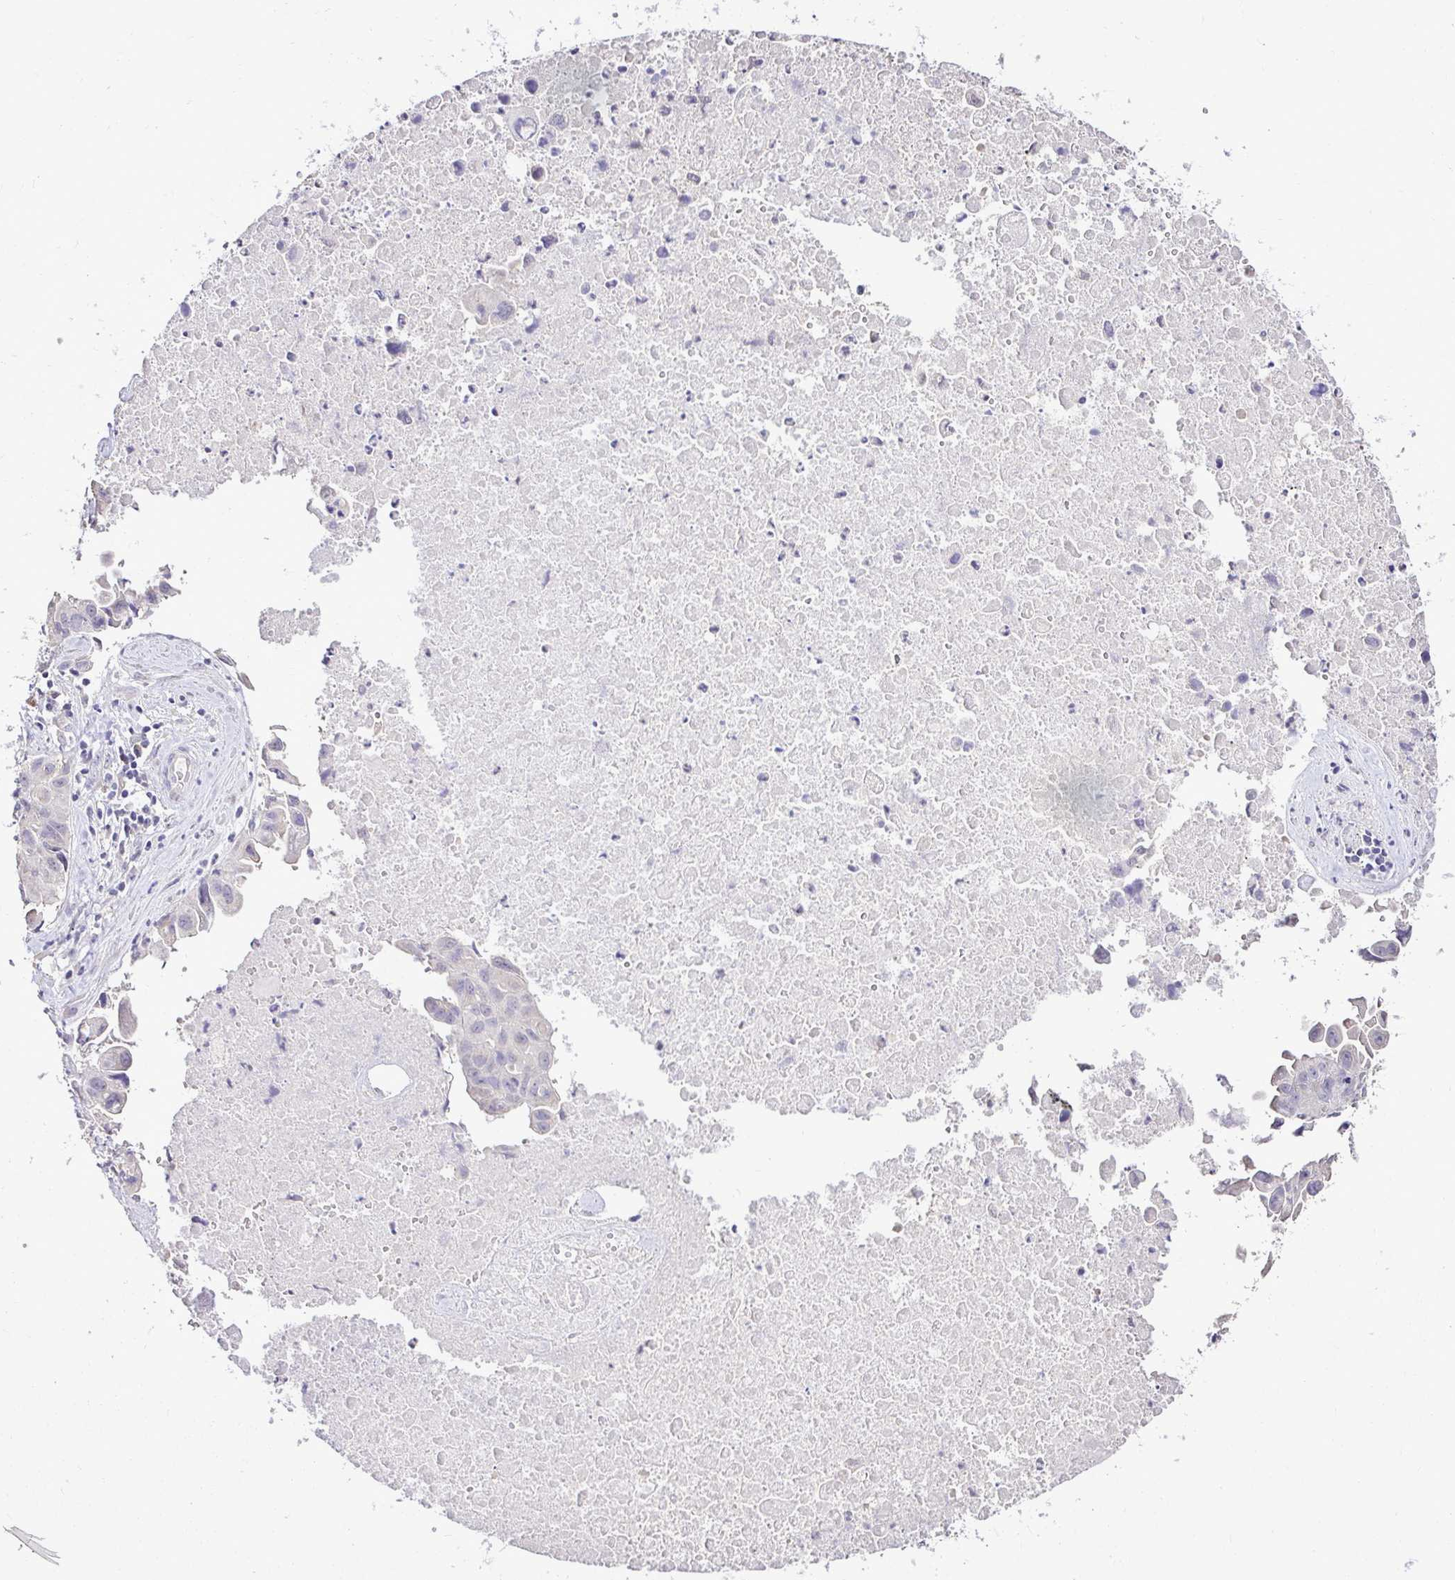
{"staining": {"intensity": "negative", "quantity": "none", "location": "none"}, "tissue": "lung cancer", "cell_type": "Tumor cells", "image_type": "cancer", "snomed": [{"axis": "morphology", "description": "Adenocarcinoma, NOS"}, {"axis": "topography", "description": "Lymph node"}, {"axis": "topography", "description": "Lung"}], "caption": "DAB immunohistochemical staining of human lung cancer (adenocarcinoma) demonstrates no significant positivity in tumor cells.", "gene": "KIAA1210", "patient": {"sex": "male", "age": 64}}